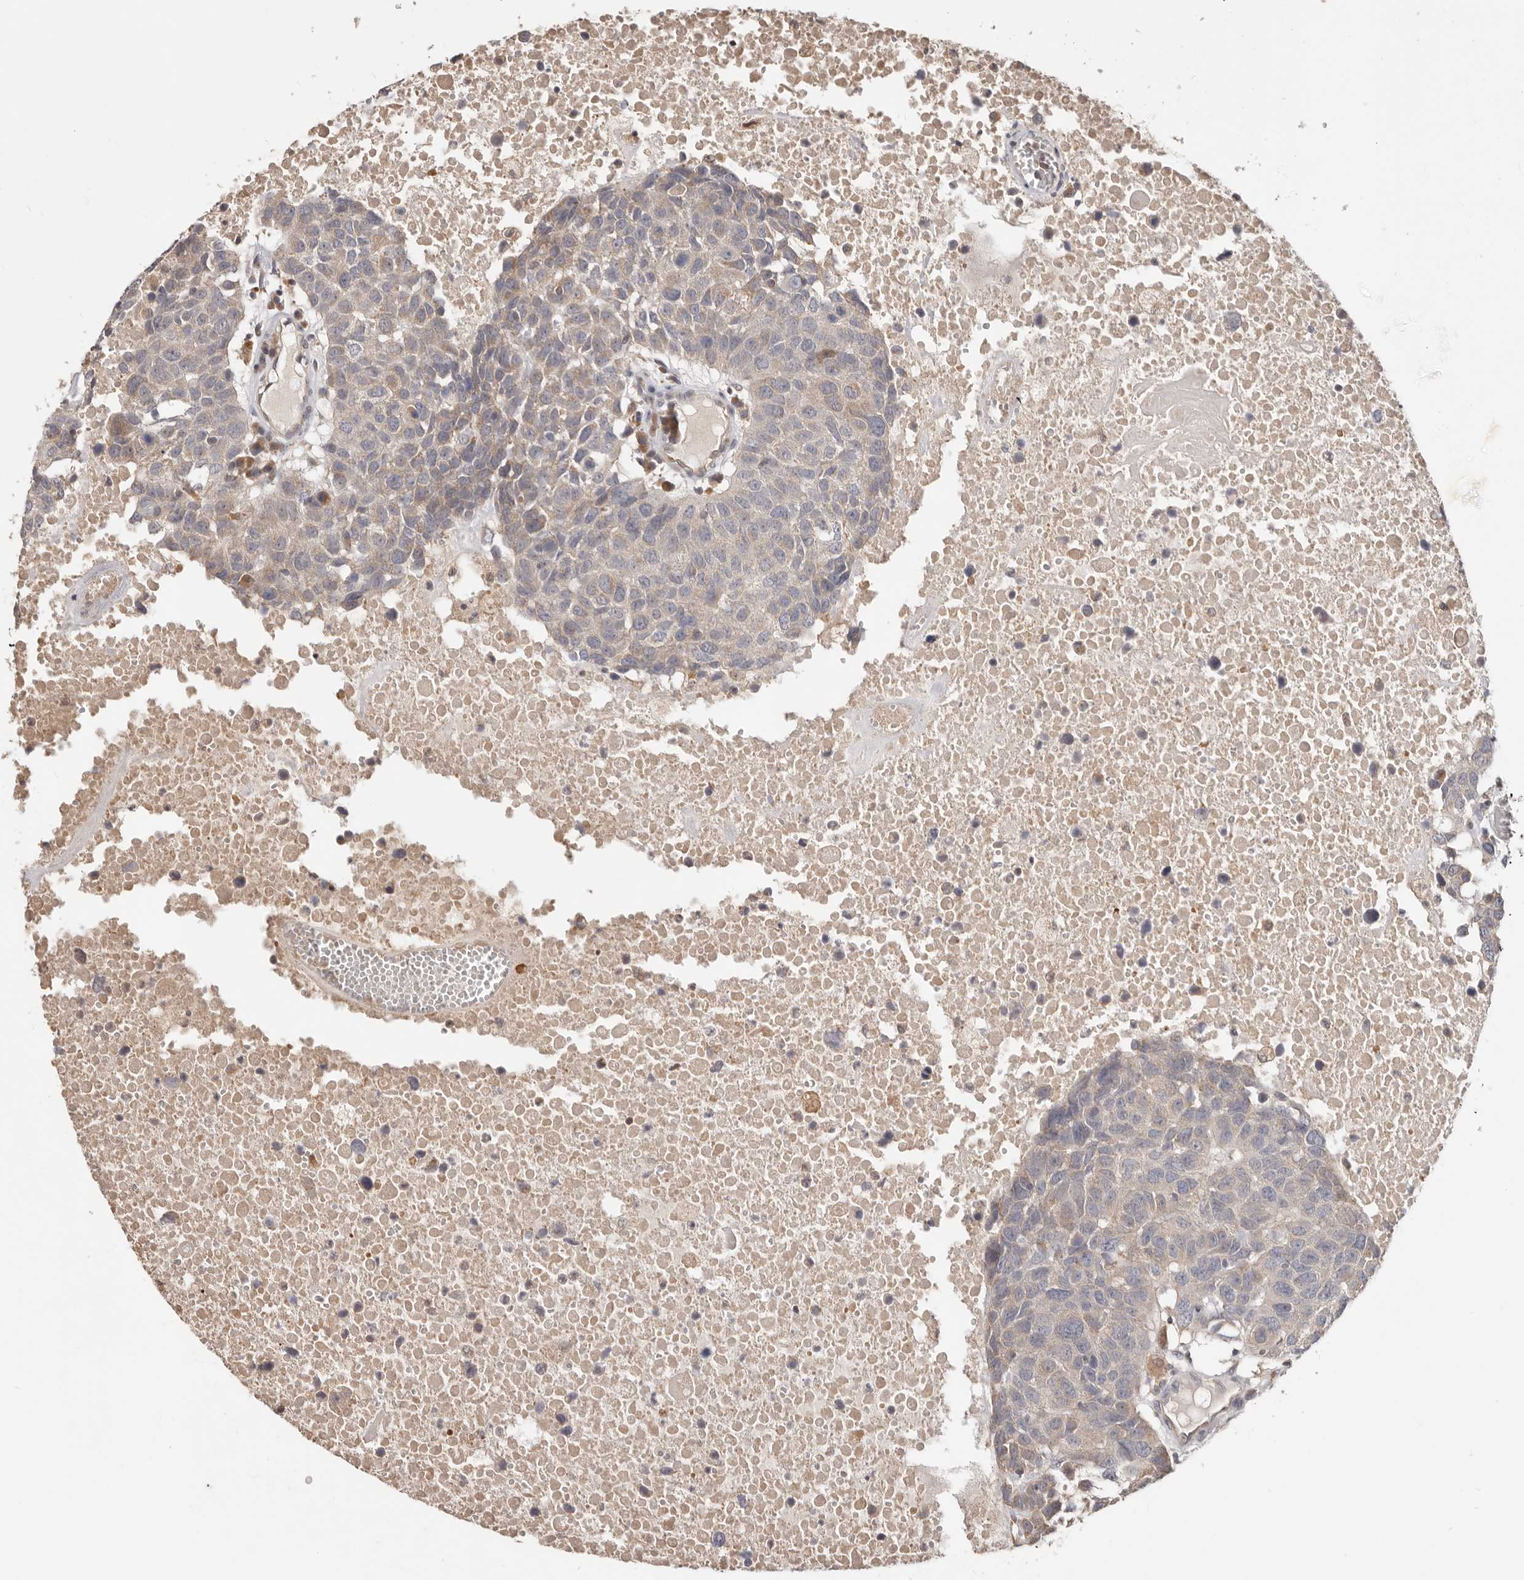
{"staining": {"intensity": "weak", "quantity": "<25%", "location": "cytoplasmic/membranous"}, "tissue": "head and neck cancer", "cell_type": "Tumor cells", "image_type": "cancer", "snomed": [{"axis": "morphology", "description": "Squamous cell carcinoma, NOS"}, {"axis": "topography", "description": "Head-Neck"}], "caption": "An image of human head and neck cancer (squamous cell carcinoma) is negative for staining in tumor cells. (DAB immunohistochemistry, high magnification).", "gene": "LRP6", "patient": {"sex": "male", "age": 66}}